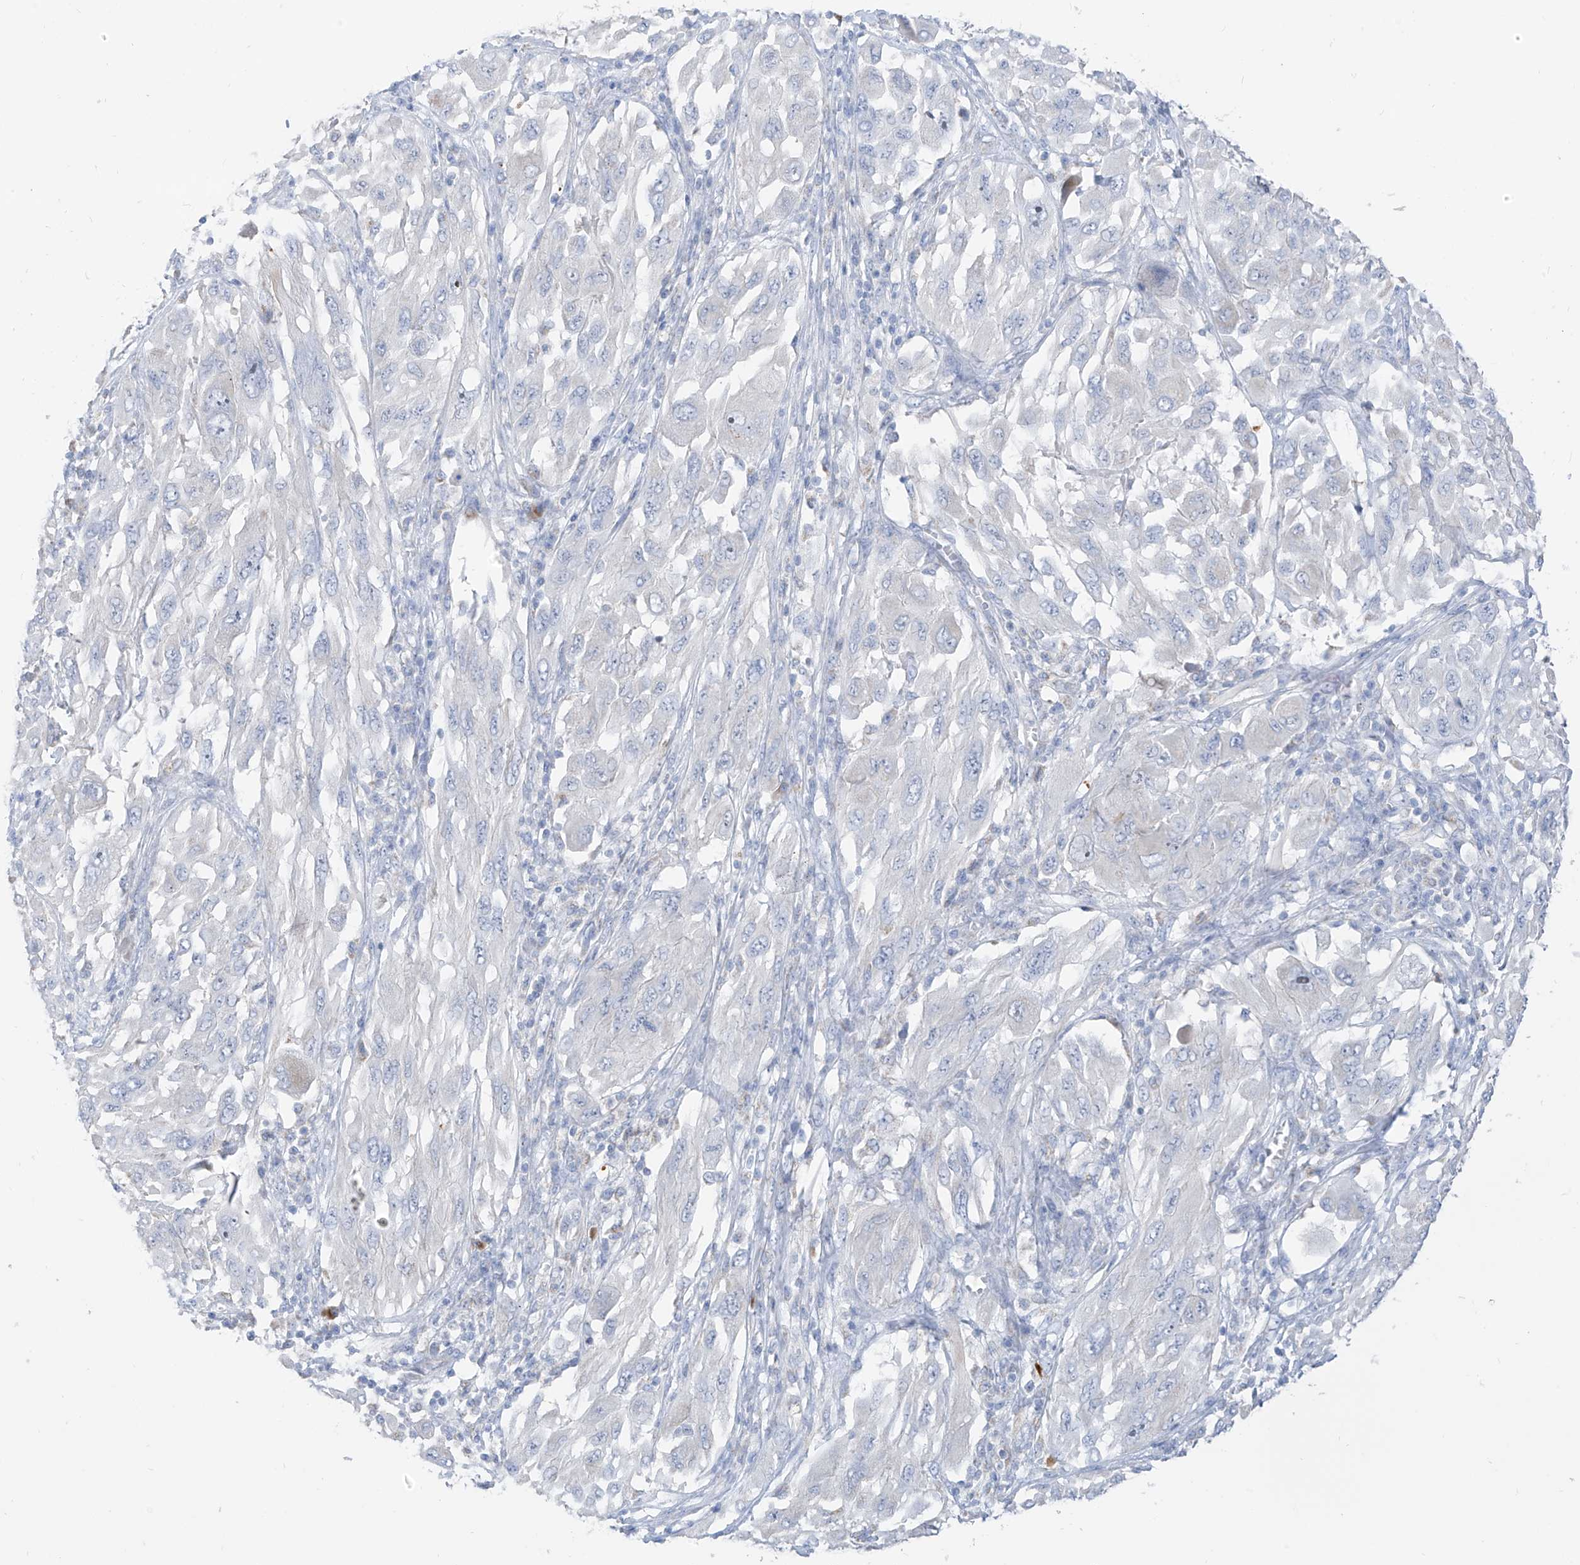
{"staining": {"intensity": "negative", "quantity": "none", "location": "none"}, "tissue": "melanoma", "cell_type": "Tumor cells", "image_type": "cancer", "snomed": [{"axis": "morphology", "description": "Malignant melanoma, NOS"}, {"axis": "topography", "description": "Skin"}], "caption": "Immunohistochemistry micrograph of neoplastic tissue: human melanoma stained with DAB demonstrates no significant protein staining in tumor cells.", "gene": "ZNF404", "patient": {"sex": "female", "age": 91}}